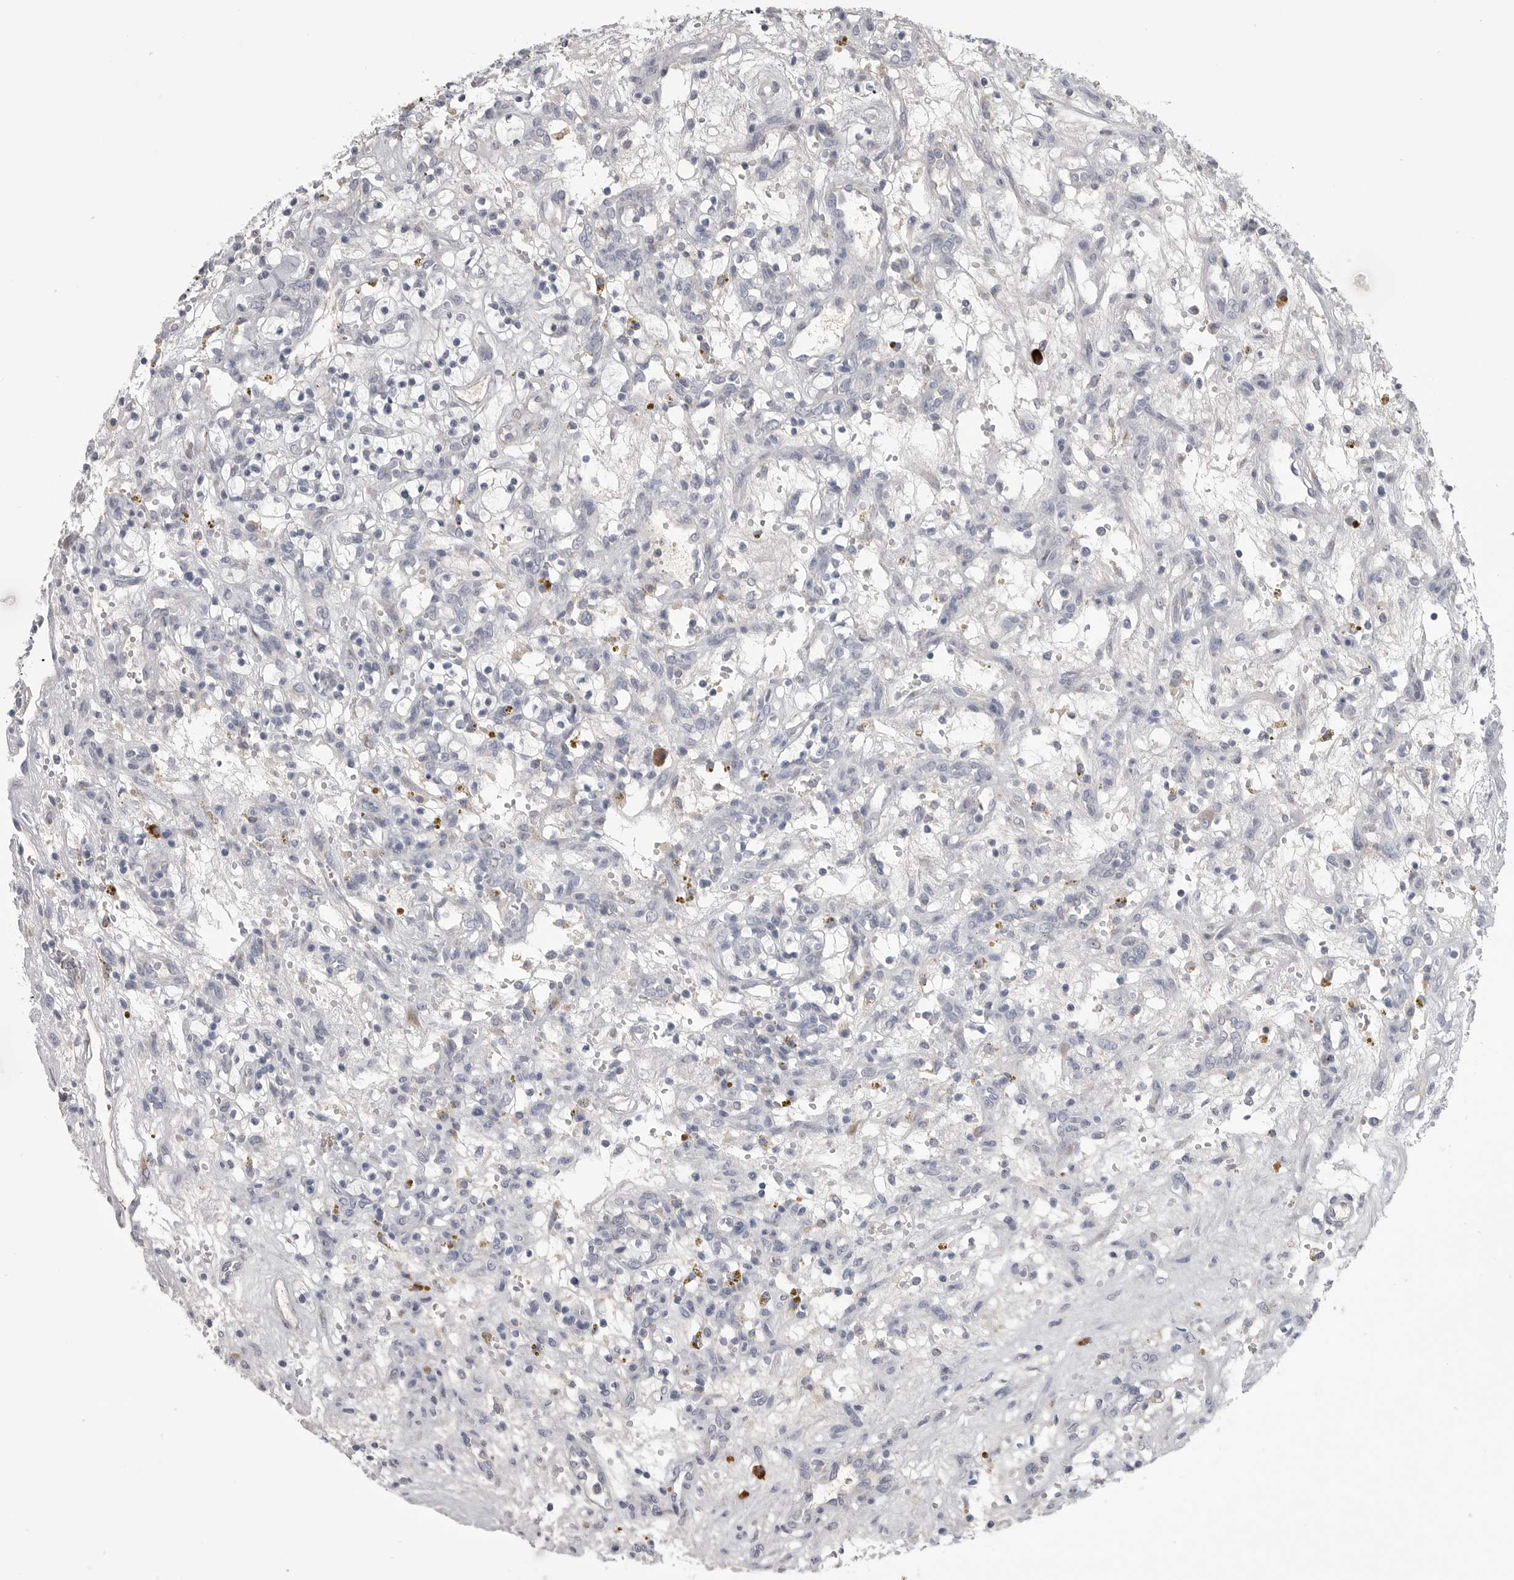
{"staining": {"intensity": "negative", "quantity": "none", "location": "none"}, "tissue": "renal cancer", "cell_type": "Tumor cells", "image_type": "cancer", "snomed": [{"axis": "morphology", "description": "Adenocarcinoma, NOS"}, {"axis": "topography", "description": "Kidney"}], "caption": "The histopathology image reveals no staining of tumor cells in adenocarcinoma (renal).", "gene": "FKBP2", "patient": {"sex": "female", "age": 57}}